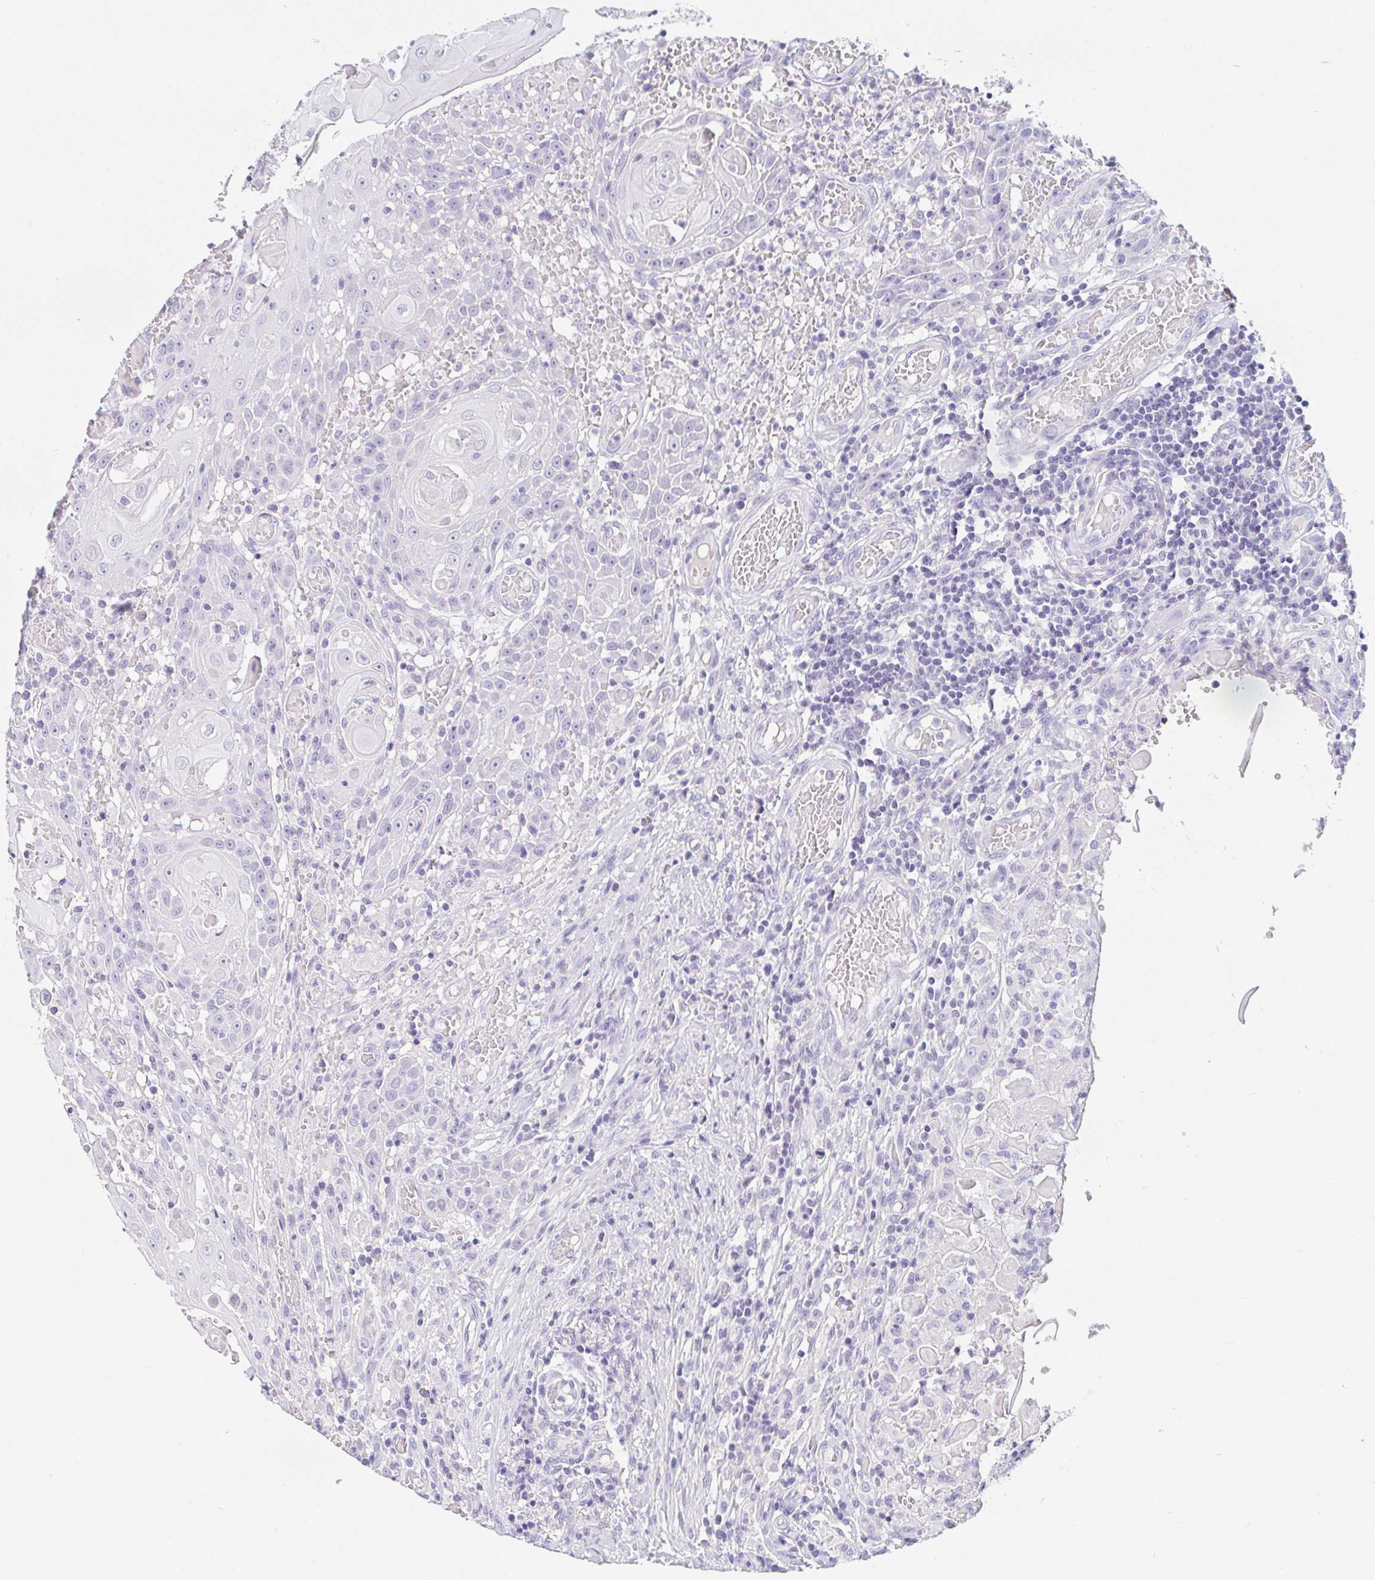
{"staining": {"intensity": "negative", "quantity": "none", "location": "none"}, "tissue": "head and neck cancer", "cell_type": "Tumor cells", "image_type": "cancer", "snomed": [{"axis": "morphology", "description": "Normal tissue, NOS"}, {"axis": "morphology", "description": "Squamous cell carcinoma, NOS"}, {"axis": "topography", "description": "Oral tissue"}, {"axis": "topography", "description": "Head-Neck"}], "caption": "Protein analysis of head and neck squamous cell carcinoma demonstrates no significant positivity in tumor cells.", "gene": "TEX44", "patient": {"sex": "female", "age": 55}}